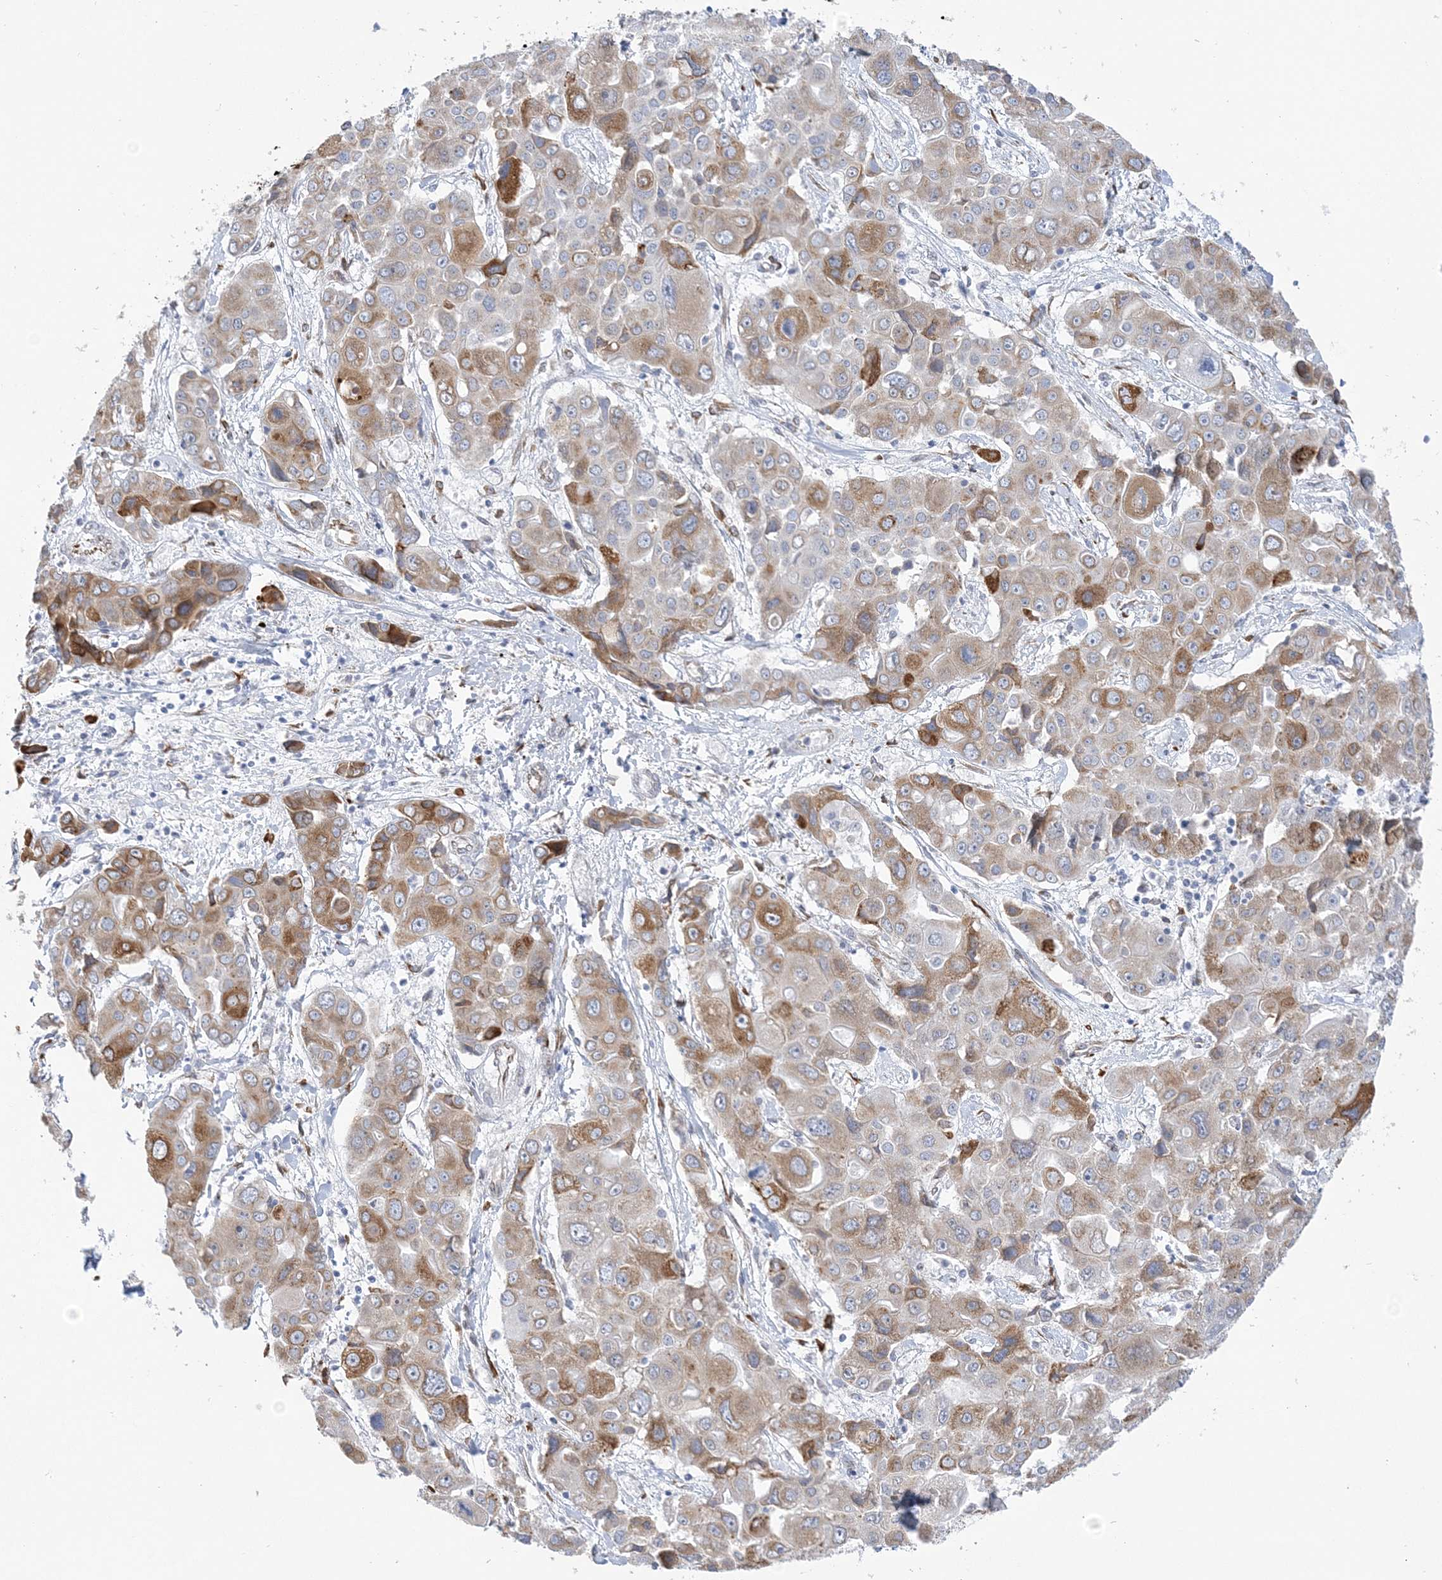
{"staining": {"intensity": "moderate", "quantity": ">75%", "location": "cytoplasmic/membranous"}, "tissue": "liver cancer", "cell_type": "Tumor cells", "image_type": "cancer", "snomed": [{"axis": "morphology", "description": "Cholangiocarcinoma"}, {"axis": "topography", "description": "Liver"}], "caption": "Immunohistochemical staining of liver cholangiocarcinoma displays medium levels of moderate cytoplasmic/membranous protein positivity in about >75% of tumor cells.", "gene": "PLEKHG4B", "patient": {"sex": "male", "age": 67}}